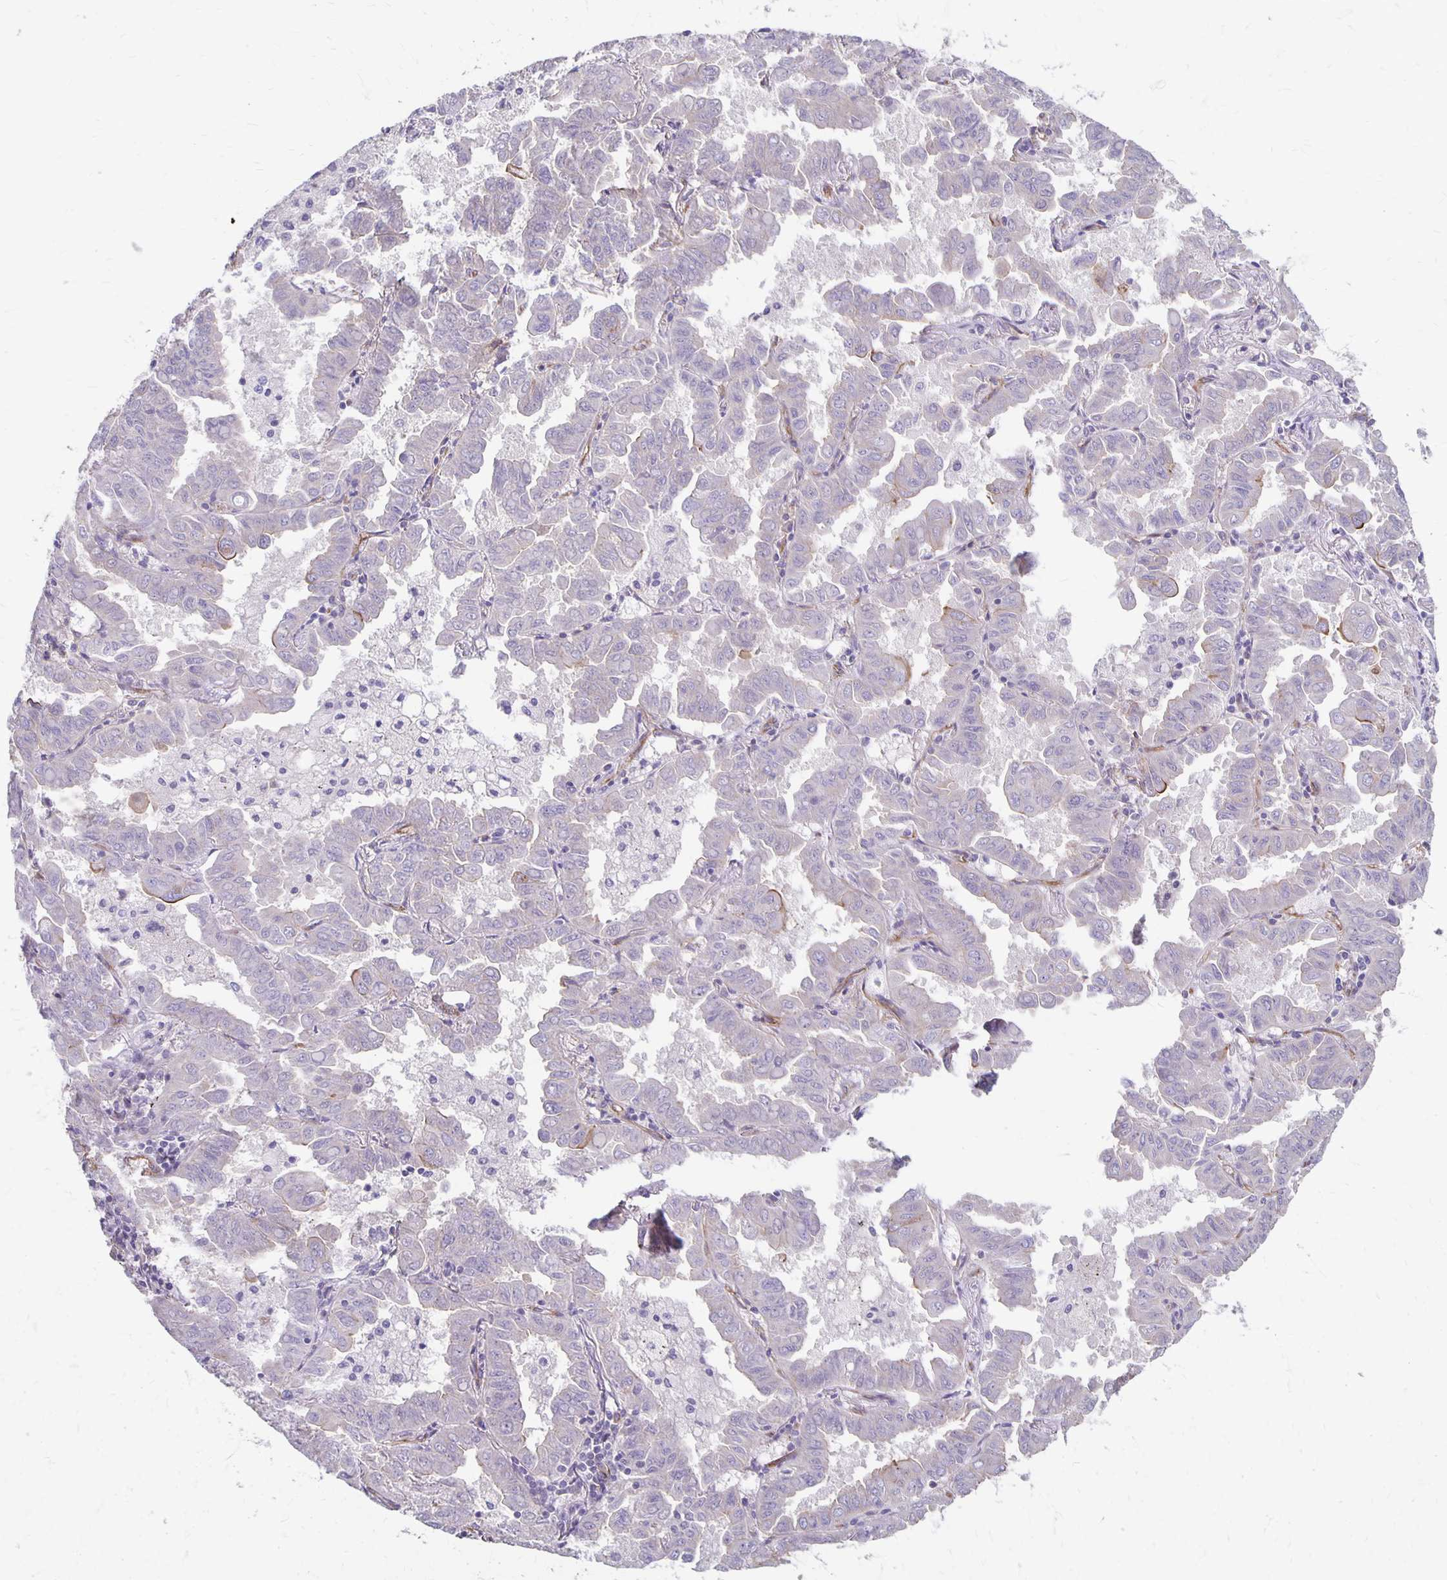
{"staining": {"intensity": "negative", "quantity": "none", "location": "none"}, "tissue": "lung cancer", "cell_type": "Tumor cells", "image_type": "cancer", "snomed": [{"axis": "morphology", "description": "Adenocarcinoma, NOS"}, {"axis": "topography", "description": "Lung"}], "caption": "DAB (3,3'-diaminobenzidine) immunohistochemical staining of human lung cancer (adenocarcinoma) displays no significant staining in tumor cells.", "gene": "PPP1R3E", "patient": {"sex": "male", "age": 64}}